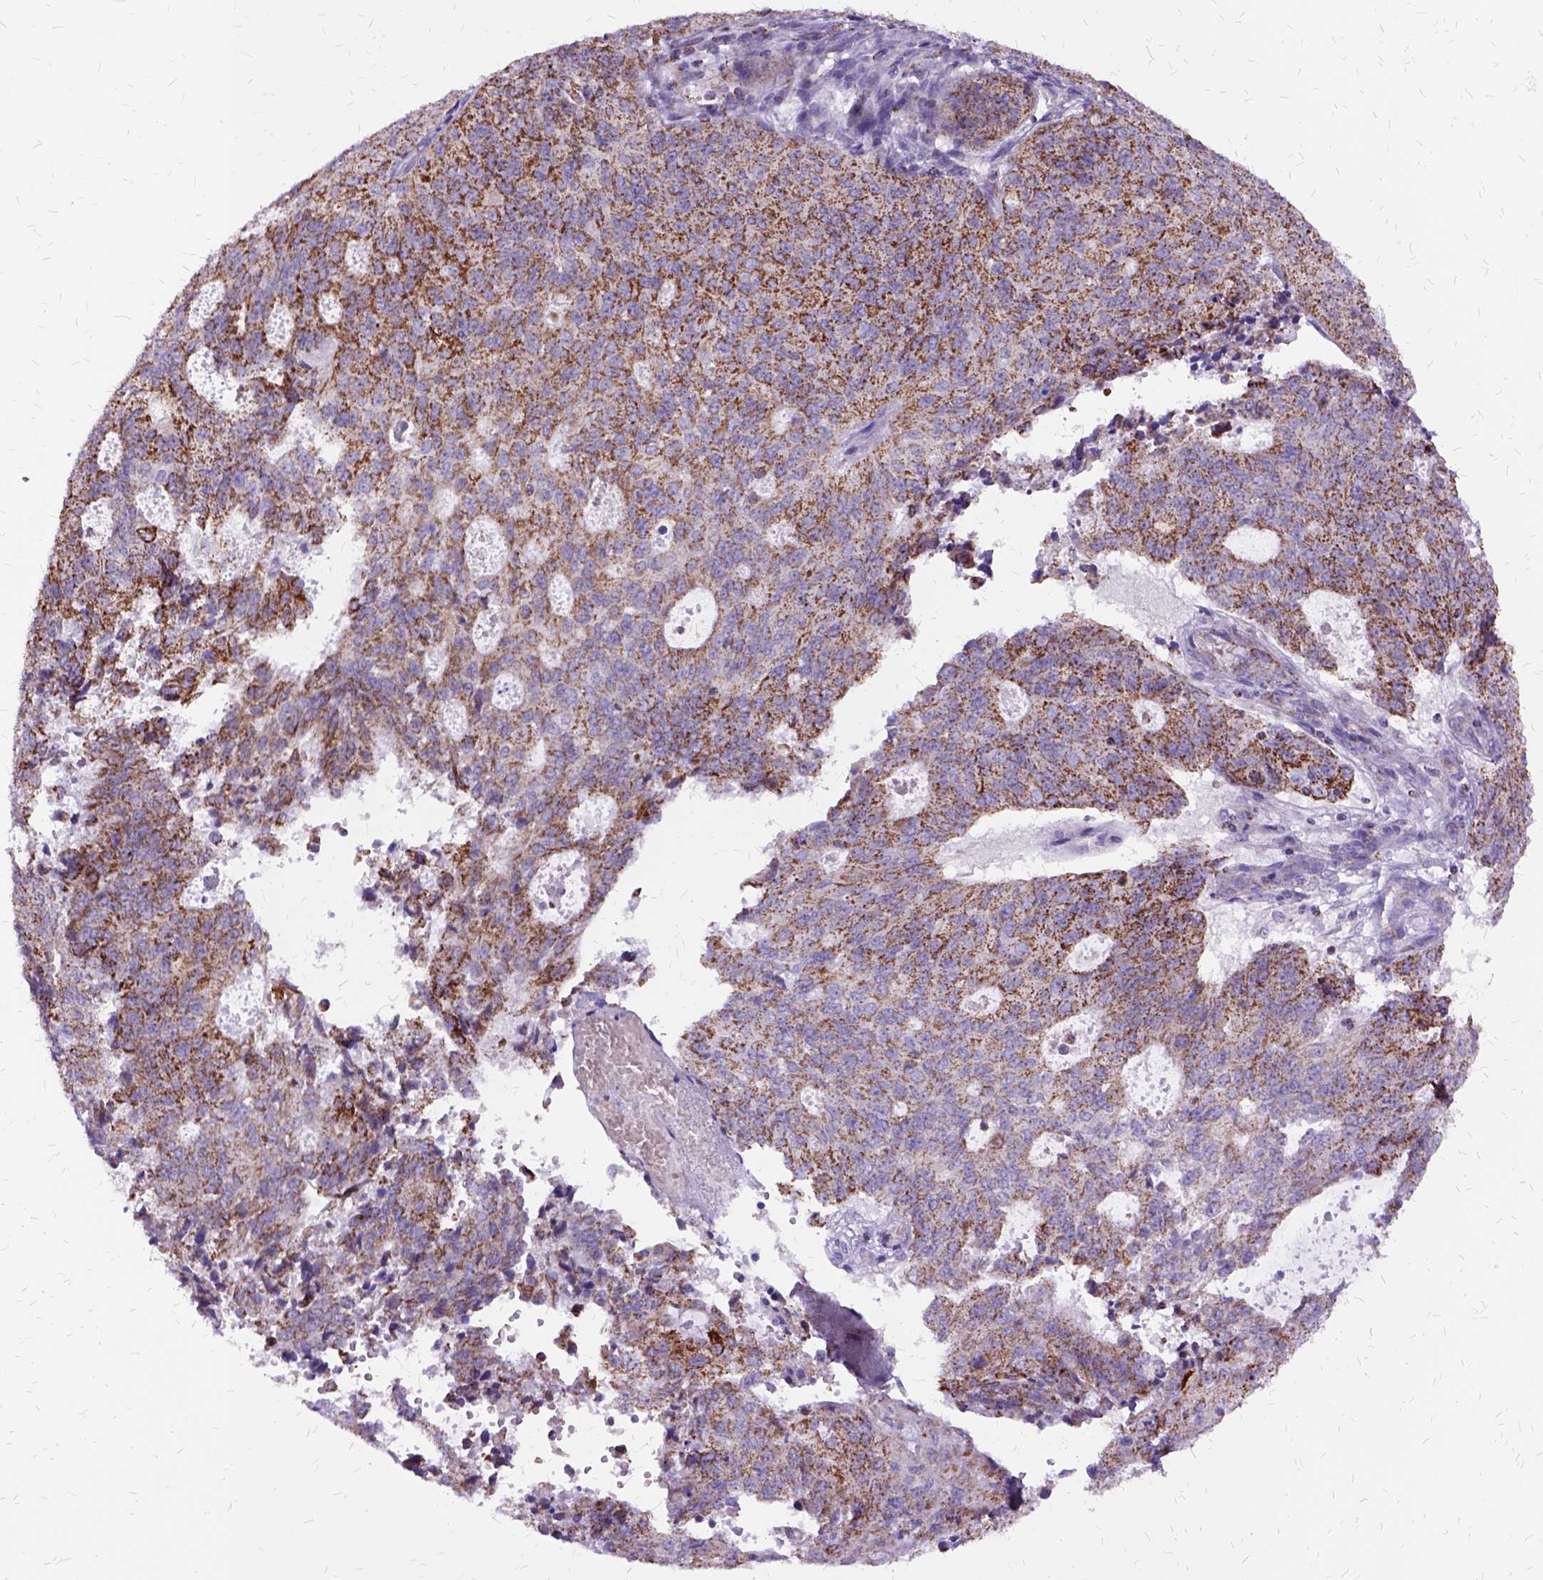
{"staining": {"intensity": "strong", "quantity": ">75%", "location": "cytoplasmic/membranous"}, "tissue": "endometrial cancer", "cell_type": "Tumor cells", "image_type": "cancer", "snomed": [{"axis": "morphology", "description": "Adenocarcinoma, NOS"}, {"axis": "topography", "description": "Endometrium"}], "caption": "Endometrial adenocarcinoma stained with a brown dye reveals strong cytoplasmic/membranous positive staining in approximately >75% of tumor cells.", "gene": "OXCT1", "patient": {"sex": "female", "age": 82}}